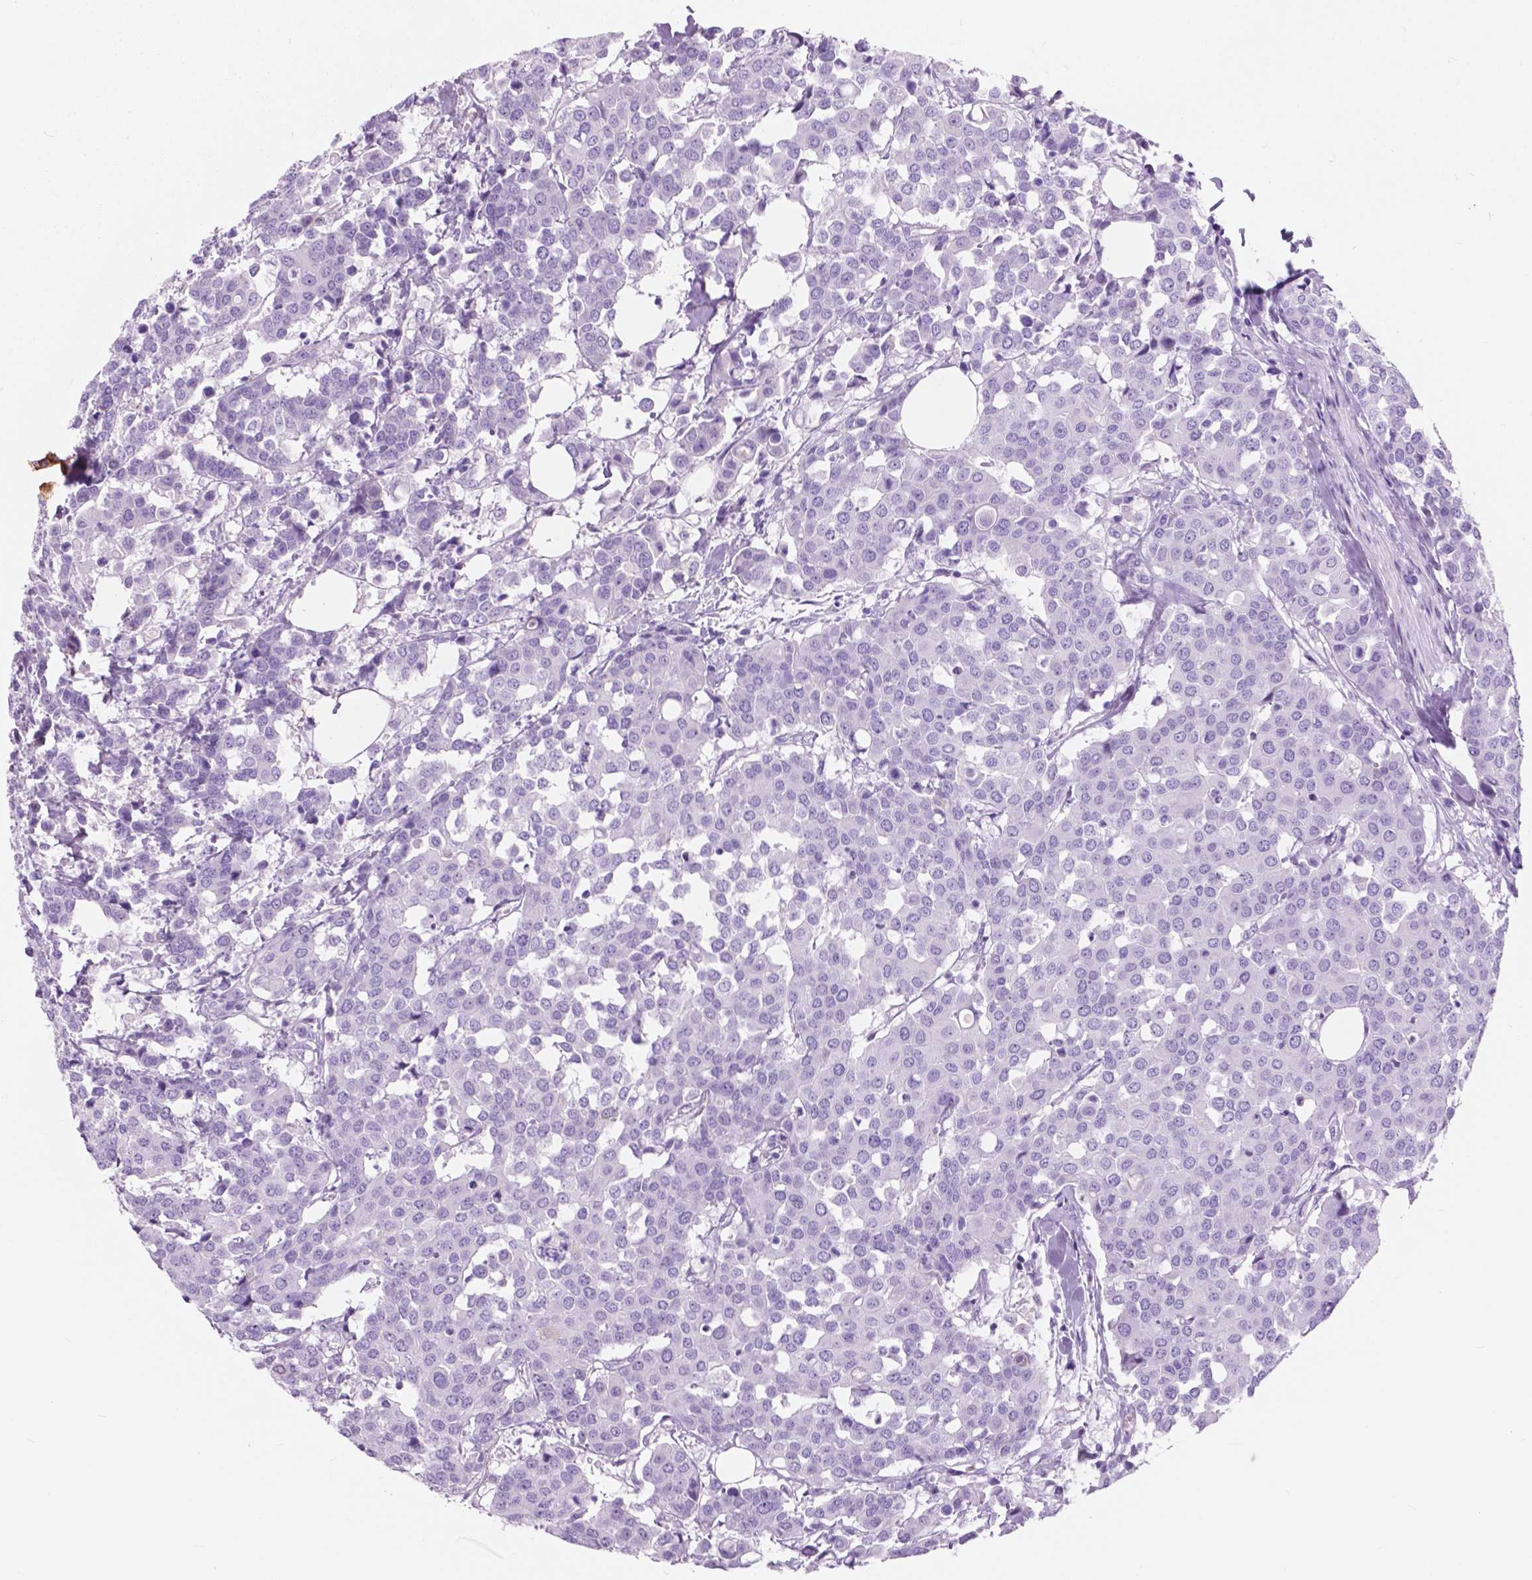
{"staining": {"intensity": "negative", "quantity": "none", "location": "none"}, "tissue": "carcinoid", "cell_type": "Tumor cells", "image_type": "cancer", "snomed": [{"axis": "morphology", "description": "Carcinoid, malignant, NOS"}, {"axis": "topography", "description": "Colon"}], "caption": "Human carcinoid stained for a protein using IHC demonstrates no positivity in tumor cells.", "gene": "FXYD2", "patient": {"sex": "male", "age": 81}}